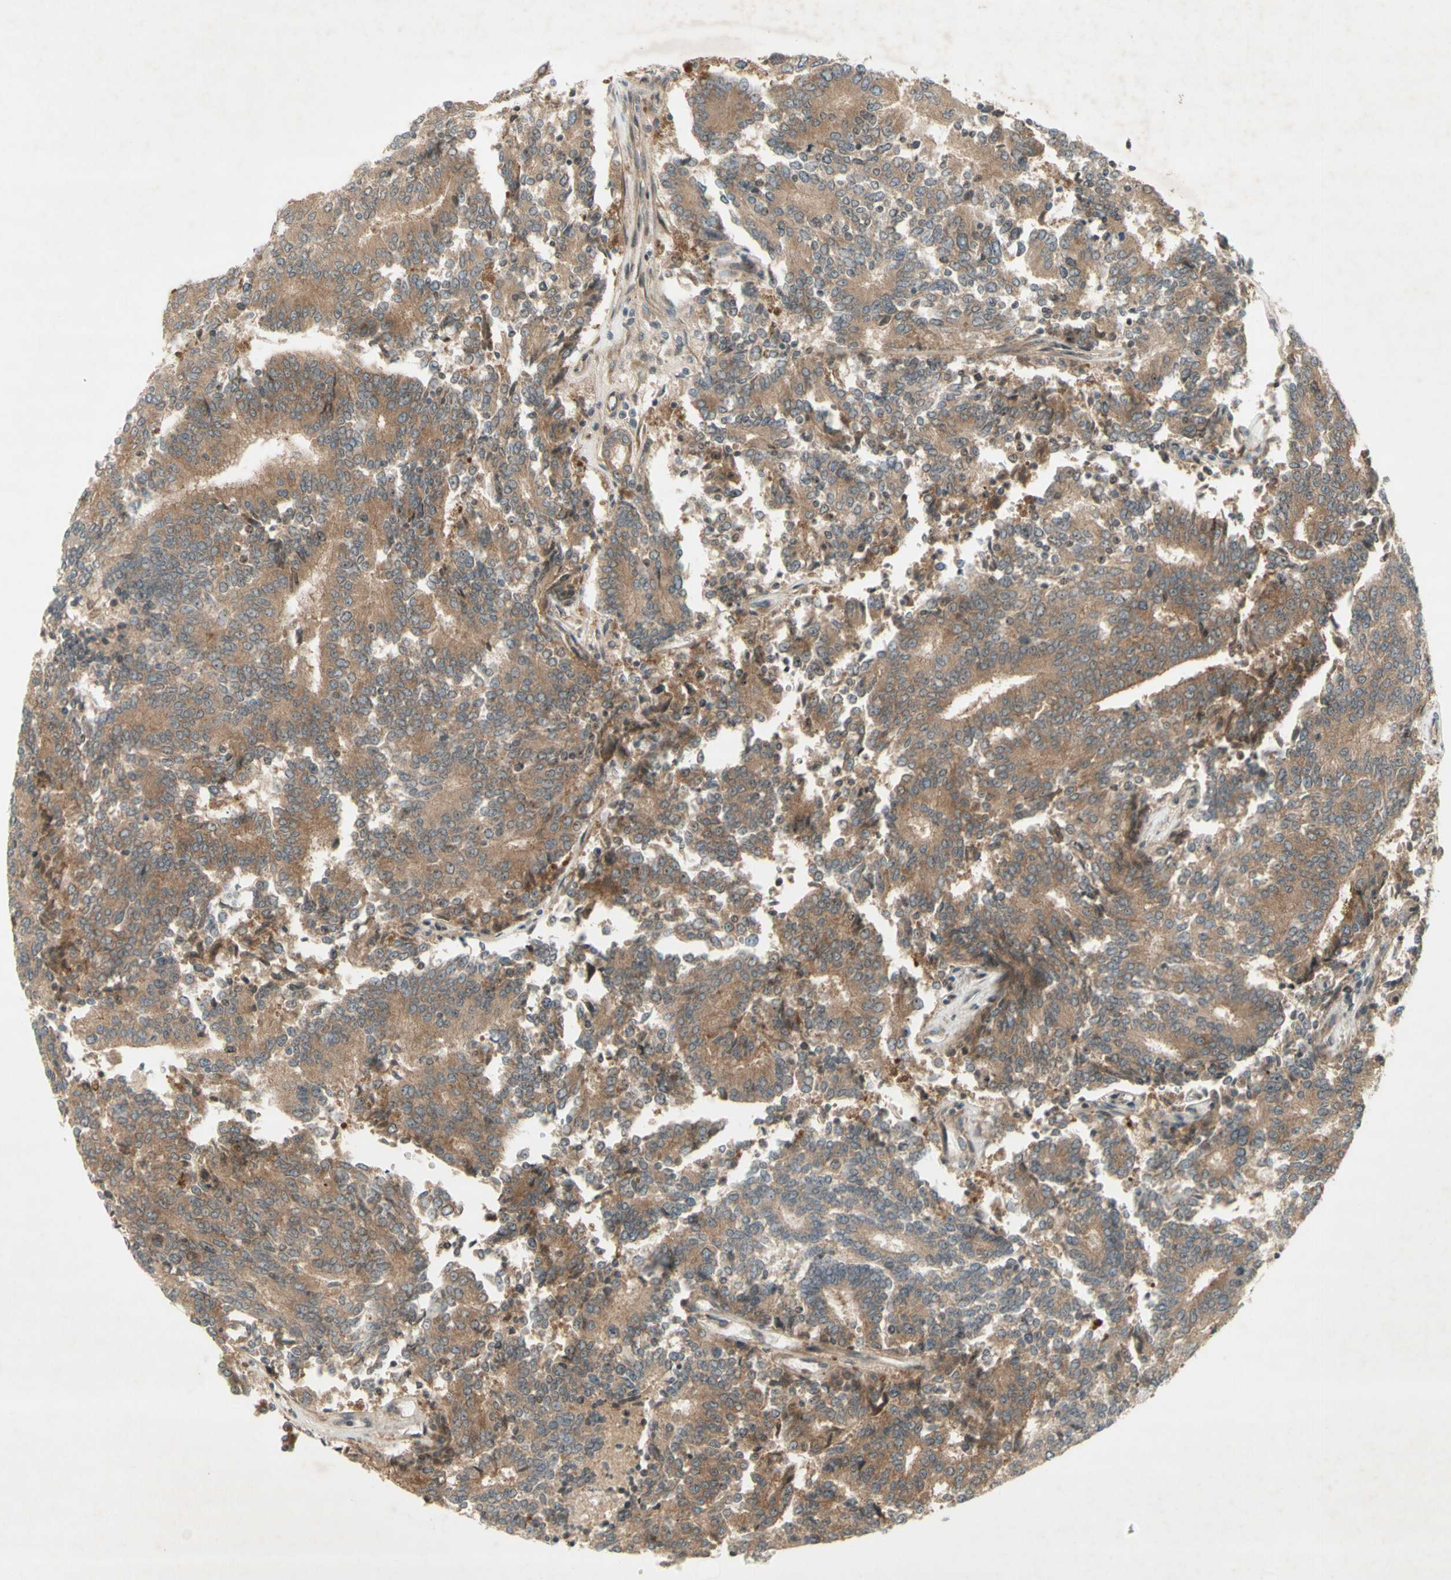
{"staining": {"intensity": "moderate", "quantity": "25%-75%", "location": "cytoplasmic/membranous"}, "tissue": "prostate cancer", "cell_type": "Tumor cells", "image_type": "cancer", "snomed": [{"axis": "morphology", "description": "Normal tissue, NOS"}, {"axis": "morphology", "description": "Adenocarcinoma, High grade"}, {"axis": "topography", "description": "Prostate"}, {"axis": "topography", "description": "Seminal veicle"}], "caption": "Human adenocarcinoma (high-grade) (prostate) stained with a brown dye exhibits moderate cytoplasmic/membranous positive positivity in about 25%-75% of tumor cells.", "gene": "ETF1", "patient": {"sex": "male", "age": 55}}